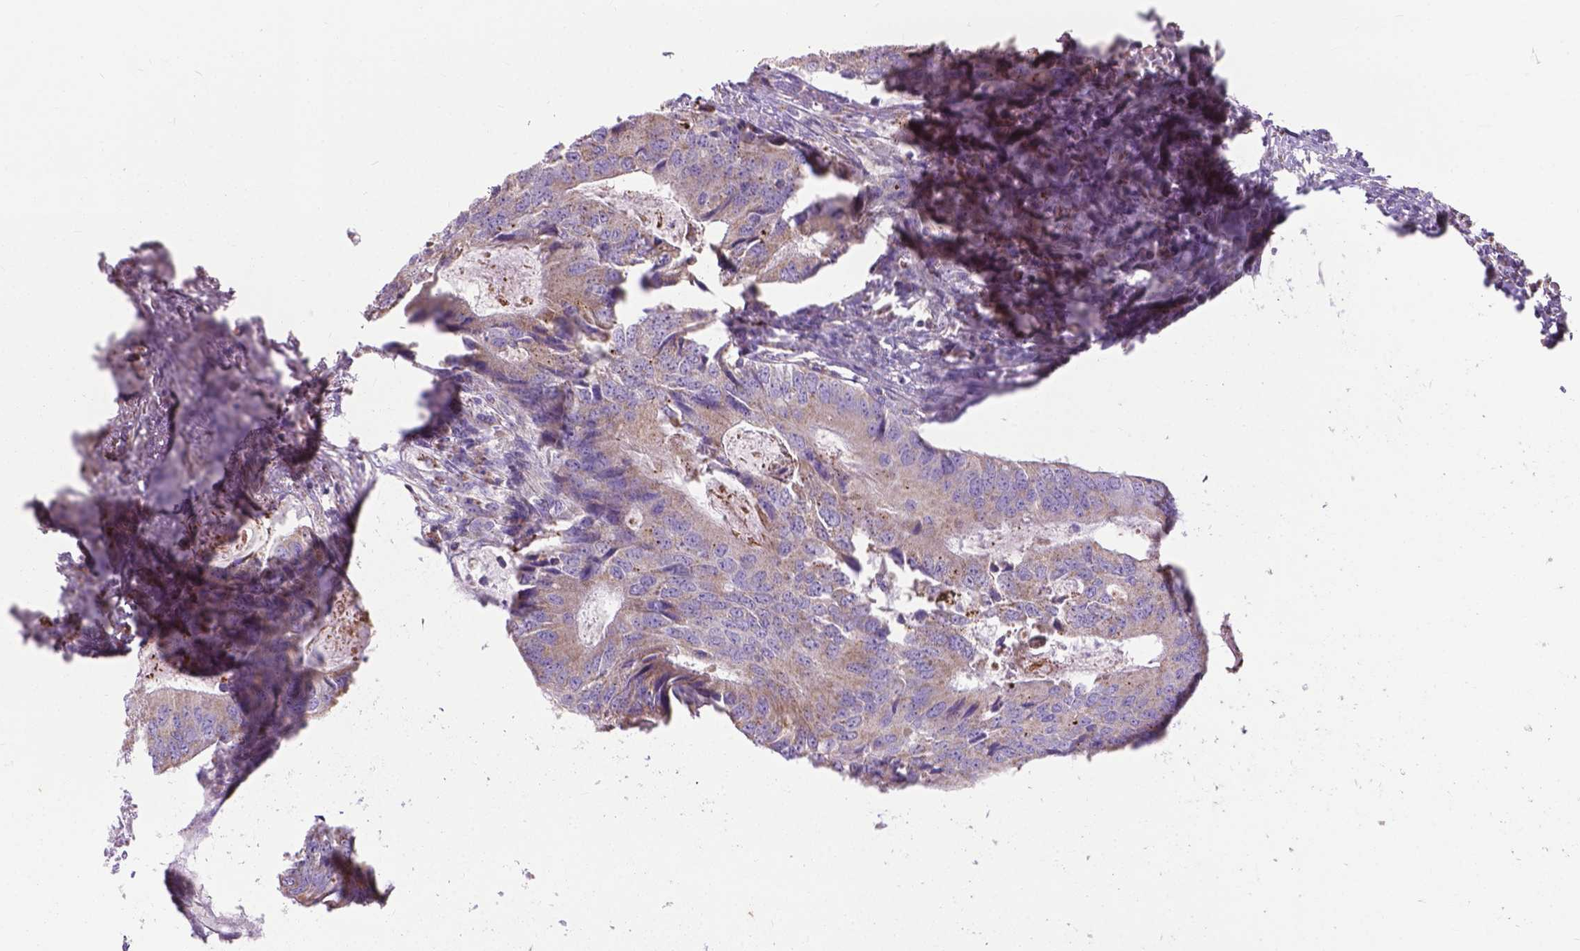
{"staining": {"intensity": "weak", "quantity": ">75%", "location": "cytoplasmic/membranous"}, "tissue": "colorectal cancer", "cell_type": "Tumor cells", "image_type": "cancer", "snomed": [{"axis": "morphology", "description": "Adenocarcinoma, NOS"}, {"axis": "topography", "description": "Colon"}], "caption": "Approximately >75% of tumor cells in human colorectal cancer exhibit weak cytoplasmic/membranous protein expression as visualized by brown immunohistochemical staining.", "gene": "VDAC1", "patient": {"sex": "male", "age": 67}}